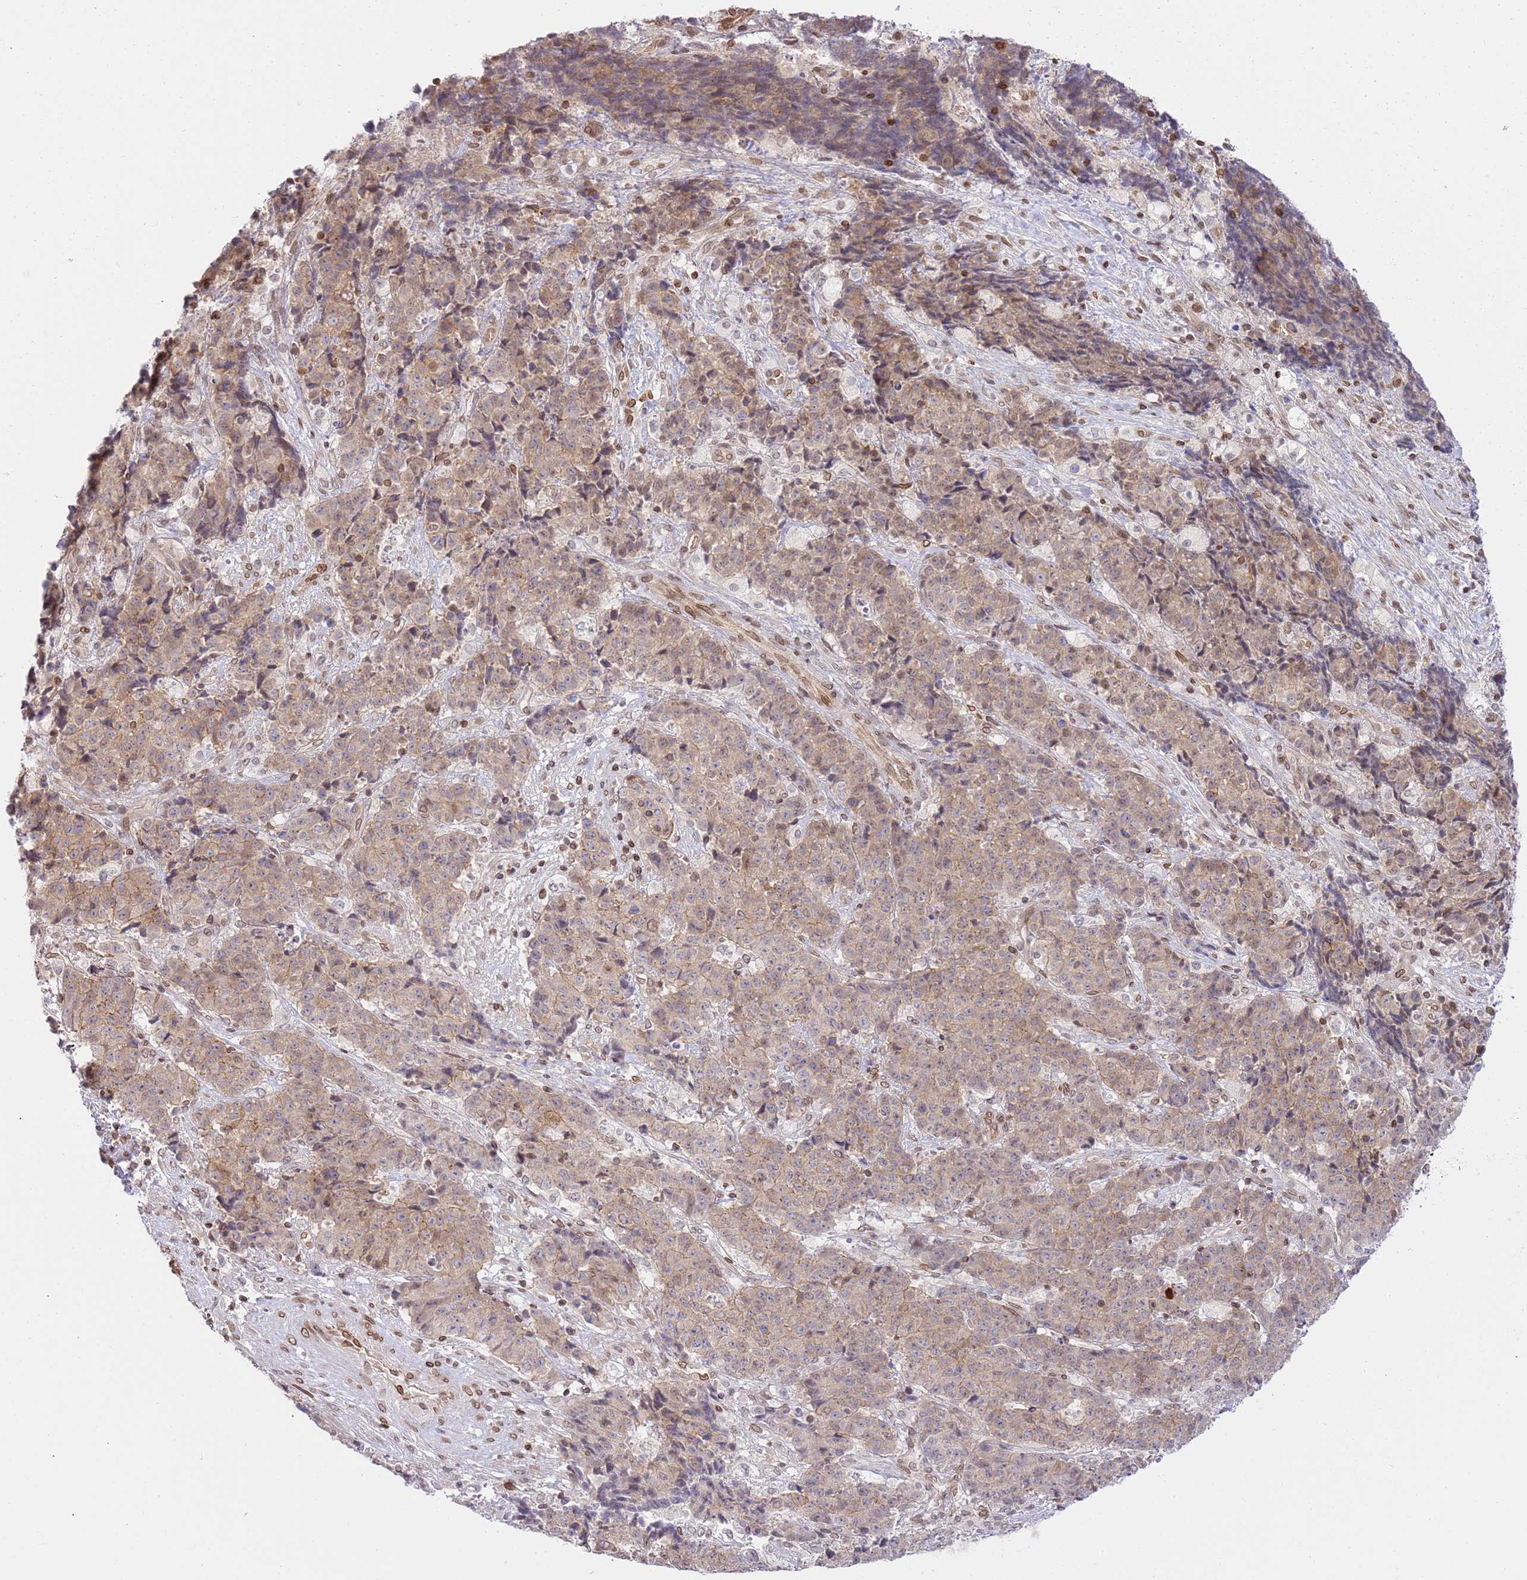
{"staining": {"intensity": "moderate", "quantity": "25%-75%", "location": "cytoplasmic/membranous,nuclear"}, "tissue": "ovarian cancer", "cell_type": "Tumor cells", "image_type": "cancer", "snomed": [{"axis": "morphology", "description": "Carcinoma, endometroid"}, {"axis": "topography", "description": "Ovary"}], "caption": "Approximately 25%-75% of tumor cells in human ovarian cancer exhibit moderate cytoplasmic/membranous and nuclear protein positivity as visualized by brown immunohistochemical staining.", "gene": "TRIM37", "patient": {"sex": "female", "age": 42}}